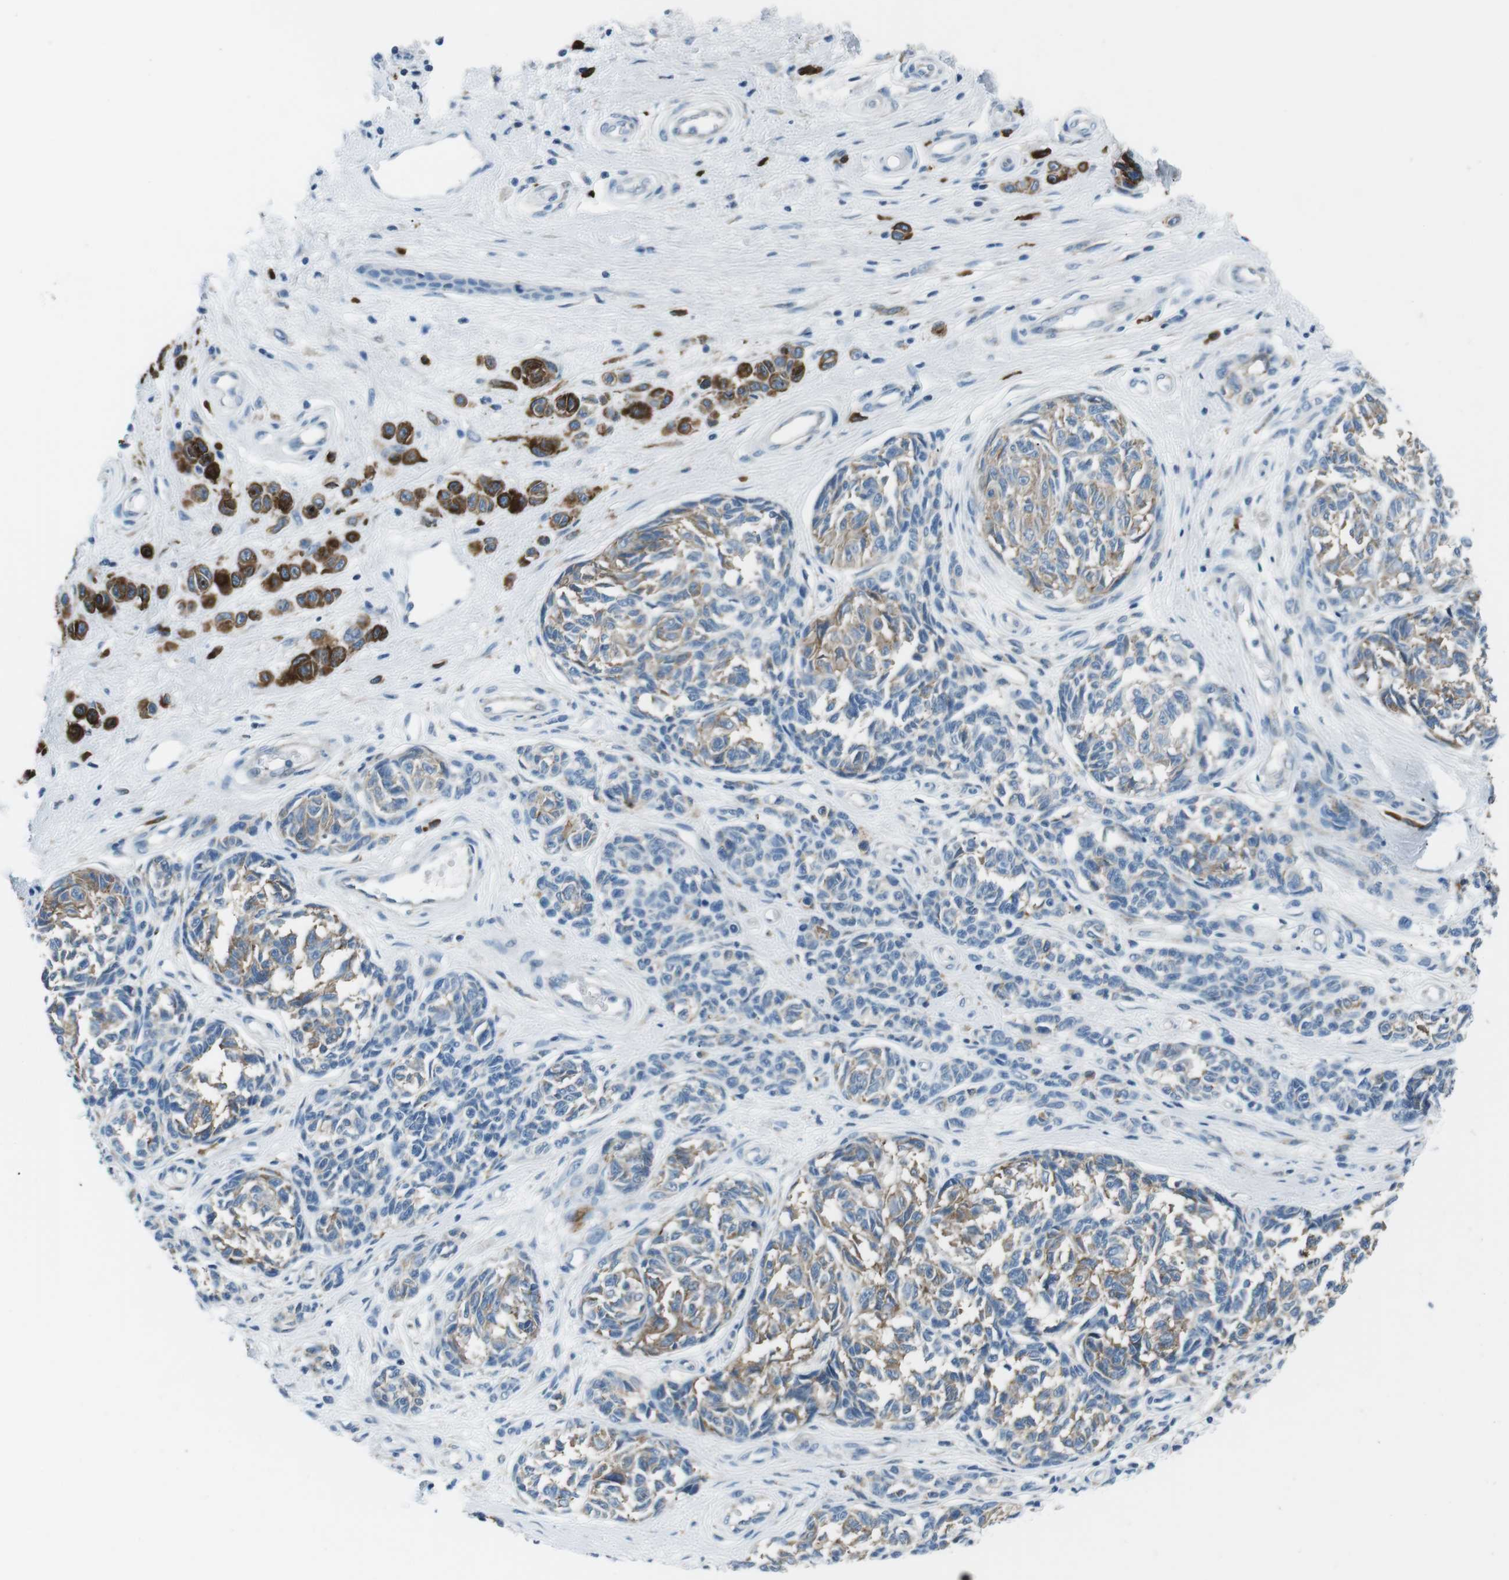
{"staining": {"intensity": "moderate", "quantity": "25%-75%", "location": "cytoplasmic/membranous"}, "tissue": "melanoma", "cell_type": "Tumor cells", "image_type": "cancer", "snomed": [{"axis": "morphology", "description": "Malignant melanoma, NOS"}, {"axis": "topography", "description": "Skin"}], "caption": "Brown immunohistochemical staining in human malignant melanoma shows moderate cytoplasmic/membranous expression in about 25%-75% of tumor cells.", "gene": "CSF2RA", "patient": {"sex": "female", "age": 64}}